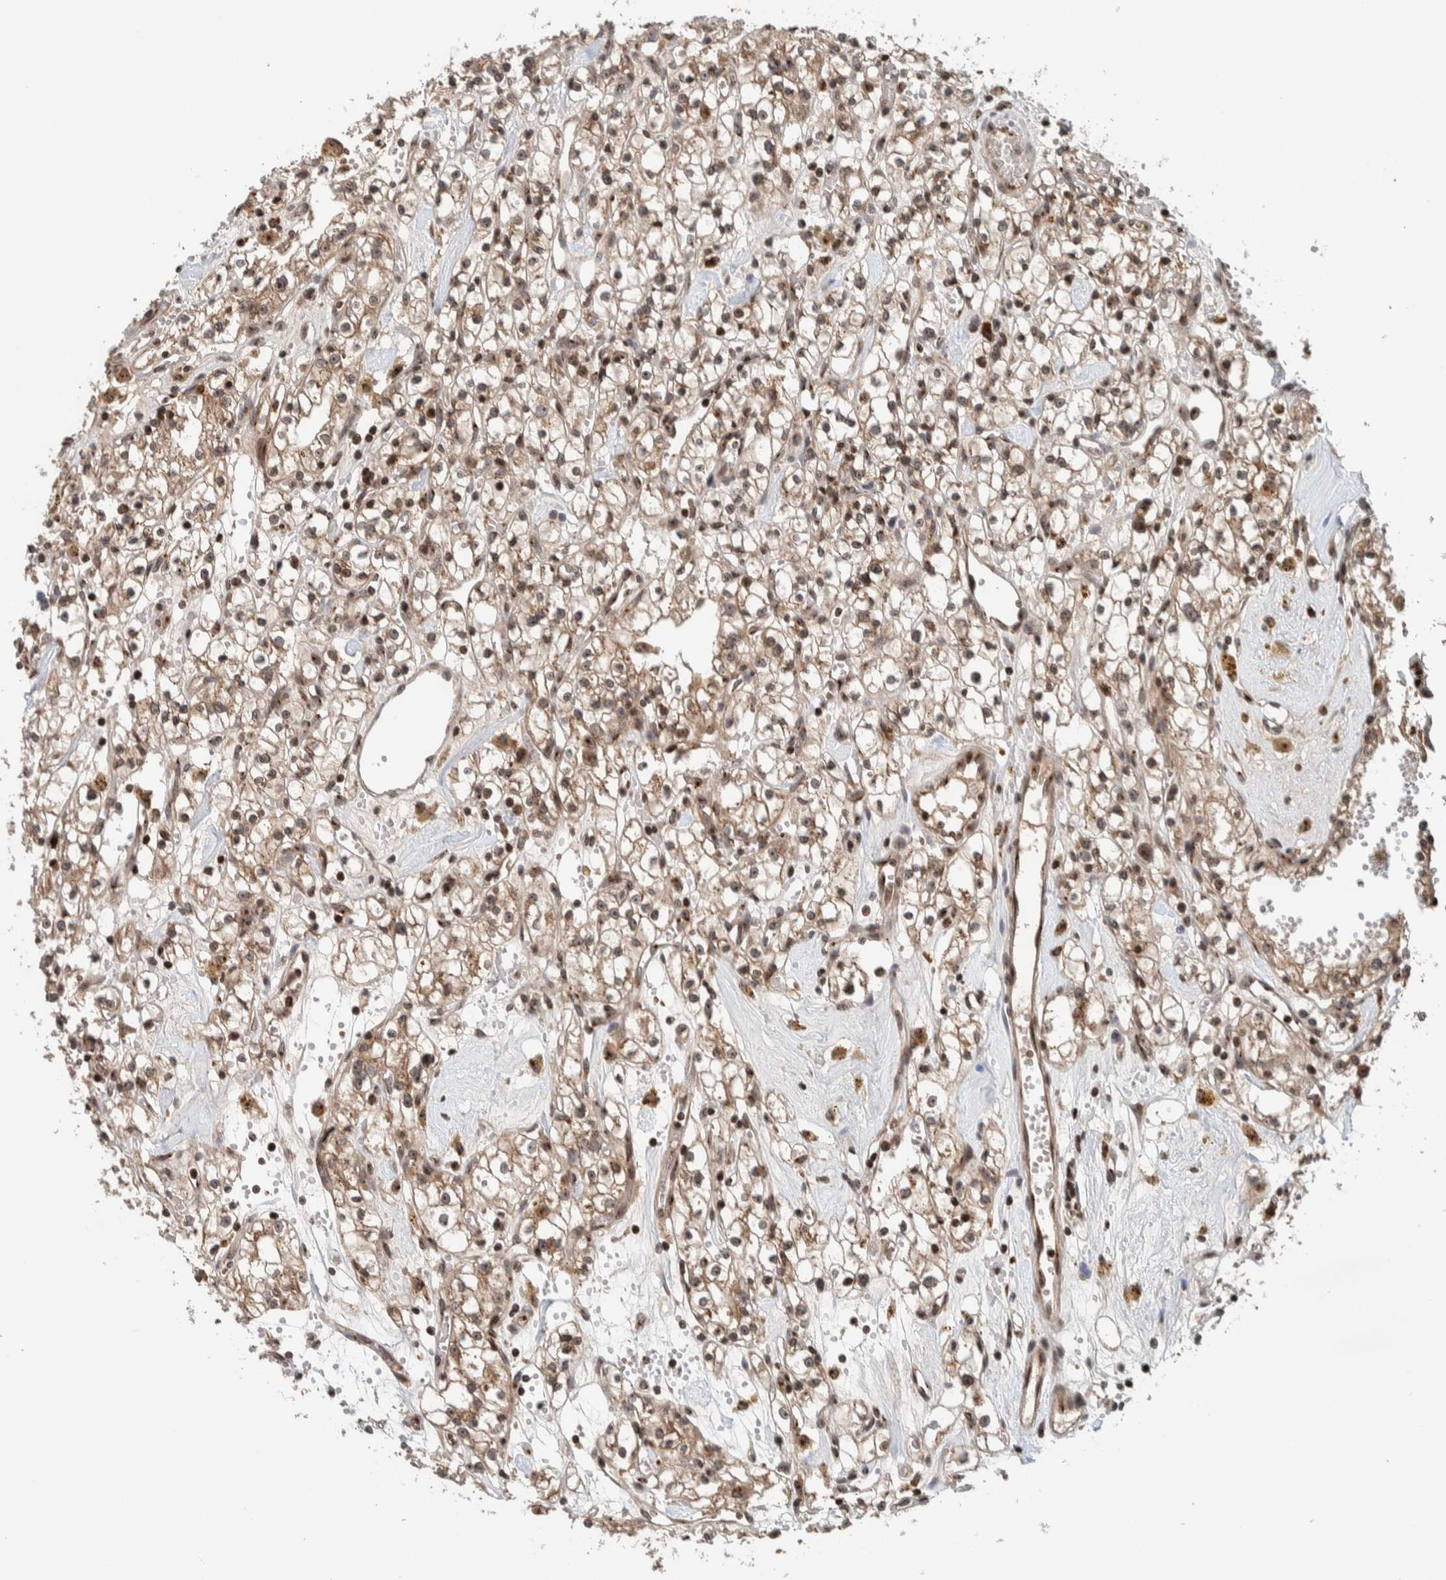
{"staining": {"intensity": "weak", "quantity": ">75%", "location": "cytoplasmic/membranous"}, "tissue": "renal cancer", "cell_type": "Tumor cells", "image_type": "cancer", "snomed": [{"axis": "morphology", "description": "Adenocarcinoma, NOS"}, {"axis": "topography", "description": "Kidney"}], "caption": "About >75% of tumor cells in human renal adenocarcinoma show weak cytoplasmic/membranous protein expression as visualized by brown immunohistochemical staining.", "gene": "CCDC182", "patient": {"sex": "male", "age": 56}}